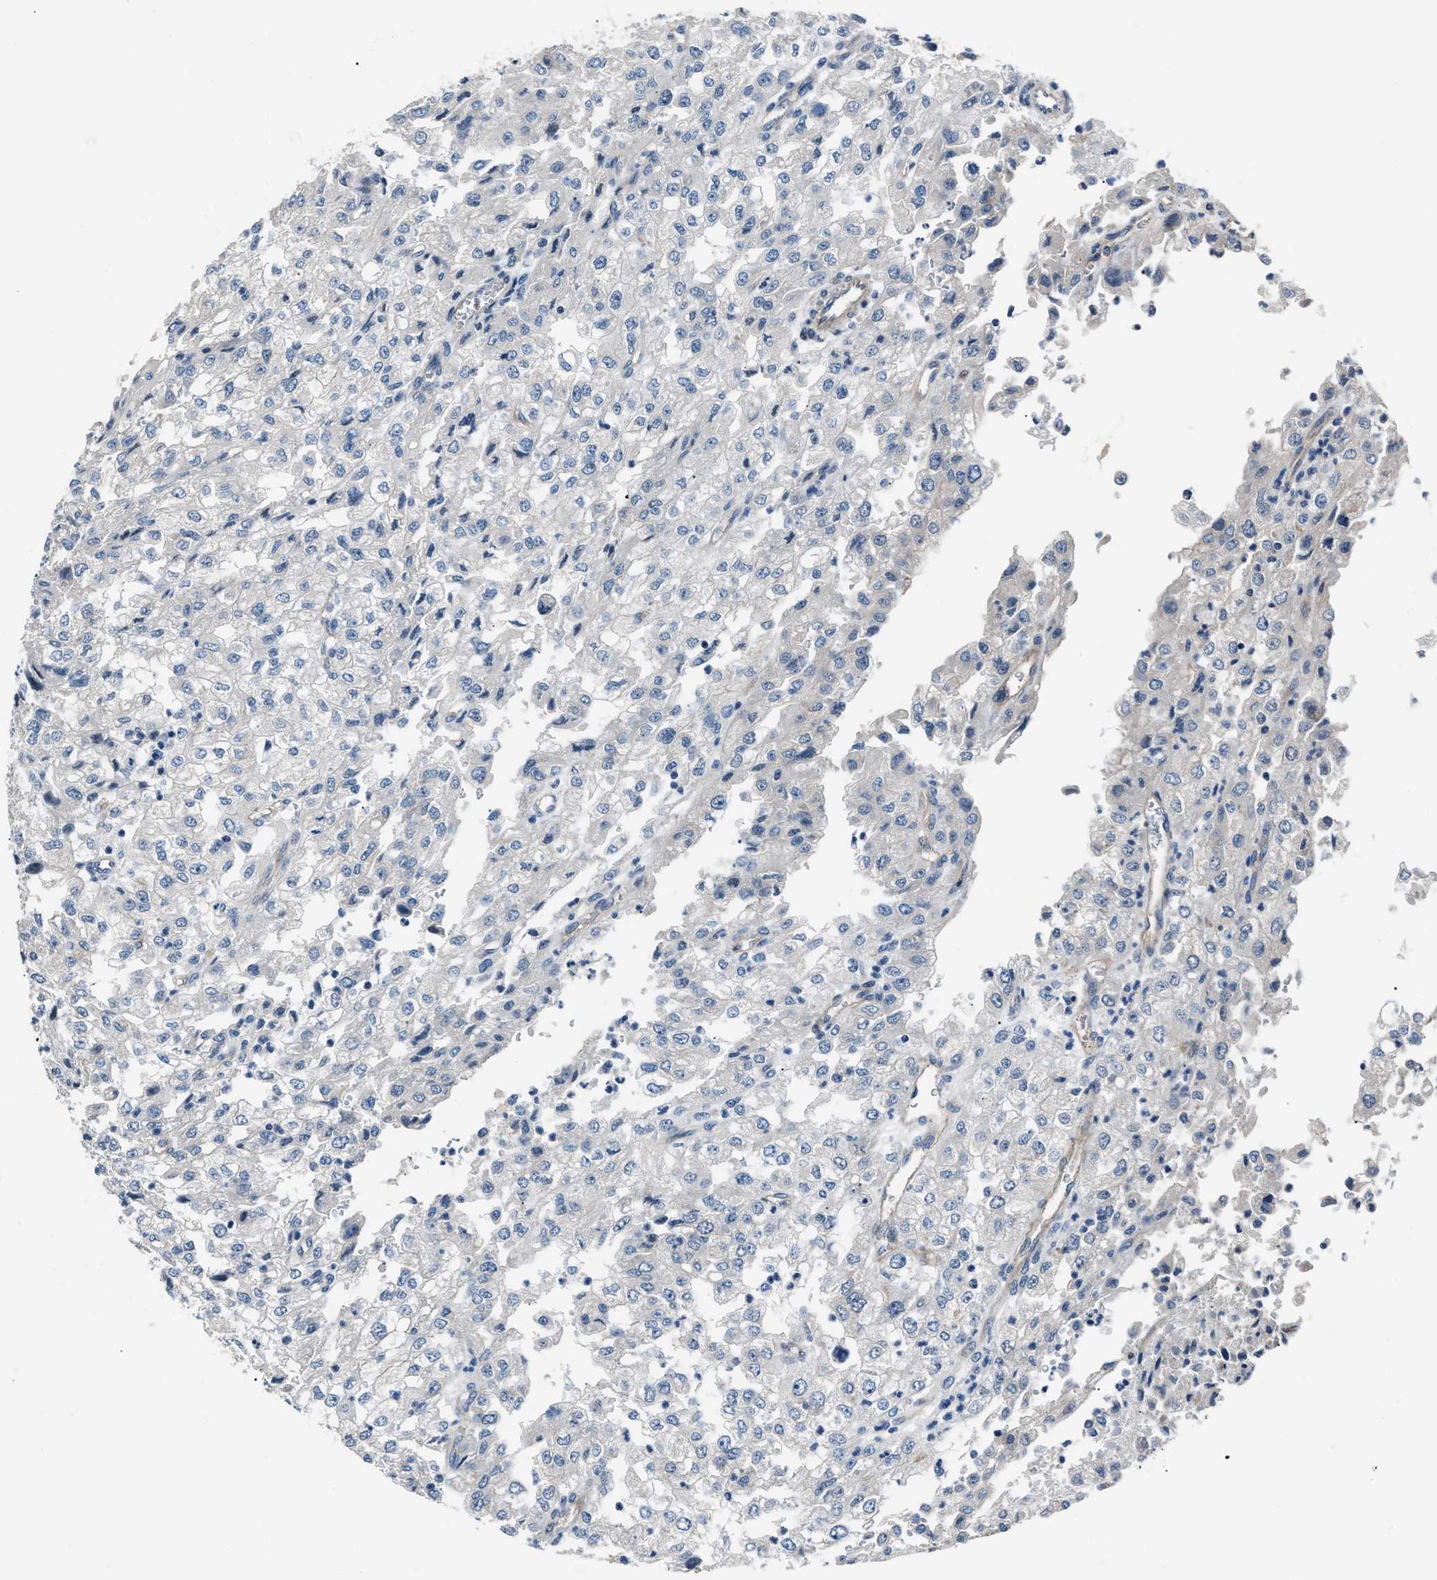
{"staining": {"intensity": "negative", "quantity": "none", "location": "none"}, "tissue": "renal cancer", "cell_type": "Tumor cells", "image_type": "cancer", "snomed": [{"axis": "morphology", "description": "Adenocarcinoma, NOS"}, {"axis": "topography", "description": "Kidney"}], "caption": "Tumor cells show no significant expression in adenocarcinoma (renal).", "gene": "MPDZ", "patient": {"sex": "female", "age": 54}}